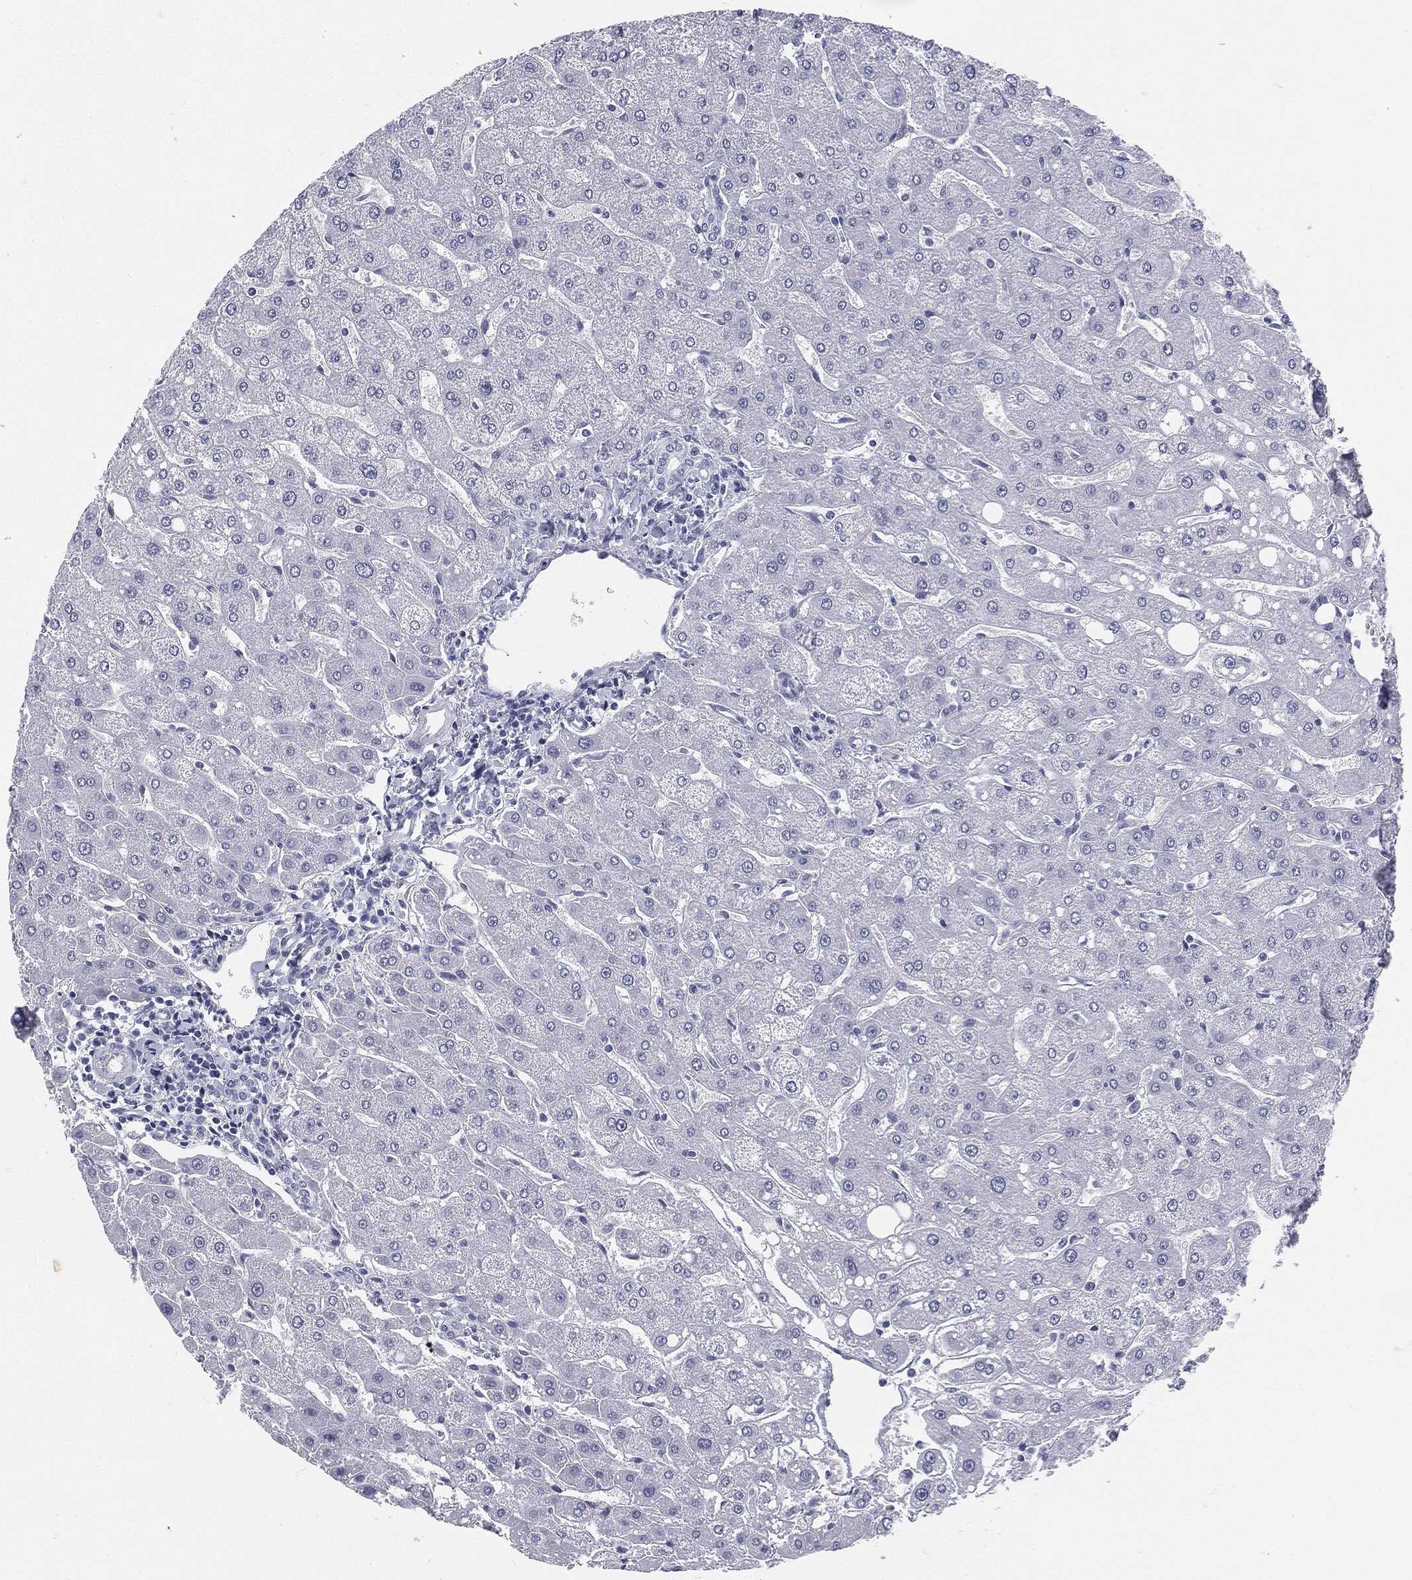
{"staining": {"intensity": "negative", "quantity": "none", "location": "none"}, "tissue": "liver", "cell_type": "Cholangiocytes", "image_type": "normal", "snomed": [{"axis": "morphology", "description": "Normal tissue, NOS"}, {"axis": "topography", "description": "Liver"}], "caption": "Immunohistochemical staining of normal human liver shows no significant positivity in cholangiocytes.", "gene": "MLLT10", "patient": {"sex": "male", "age": 67}}